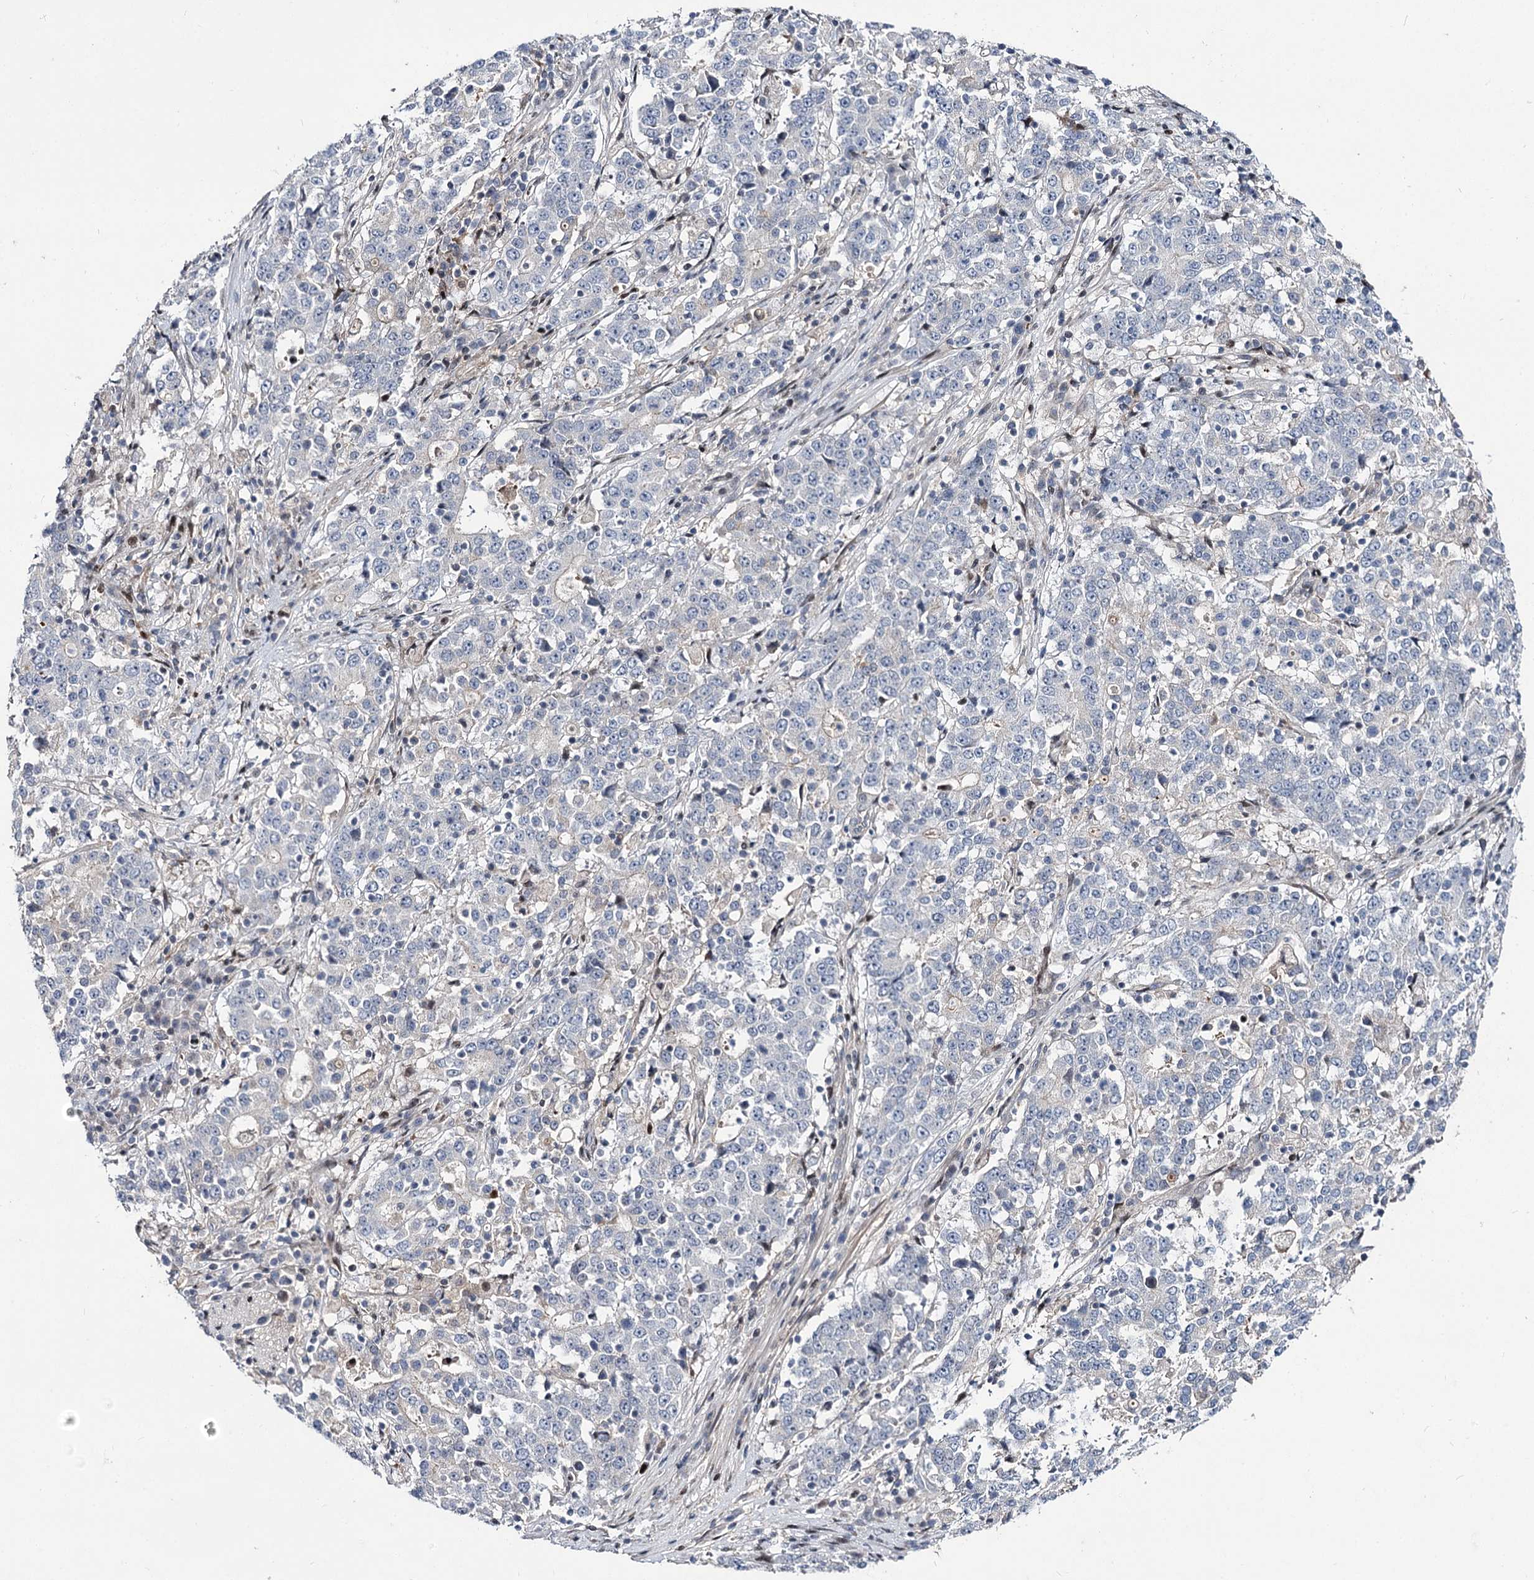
{"staining": {"intensity": "negative", "quantity": "none", "location": "none"}, "tissue": "stomach cancer", "cell_type": "Tumor cells", "image_type": "cancer", "snomed": [{"axis": "morphology", "description": "Adenocarcinoma, NOS"}, {"axis": "topography", "description": "Stomach"}], "caption": "IHC of stomach adenocarcinoma reveals no expression in tumor cells. (DAB (3,3'-diaminobenzidine) immunohistochemistry, high magnification).", "gene": "ITFG2", "patient": {"sex": "male", "age": 59}}